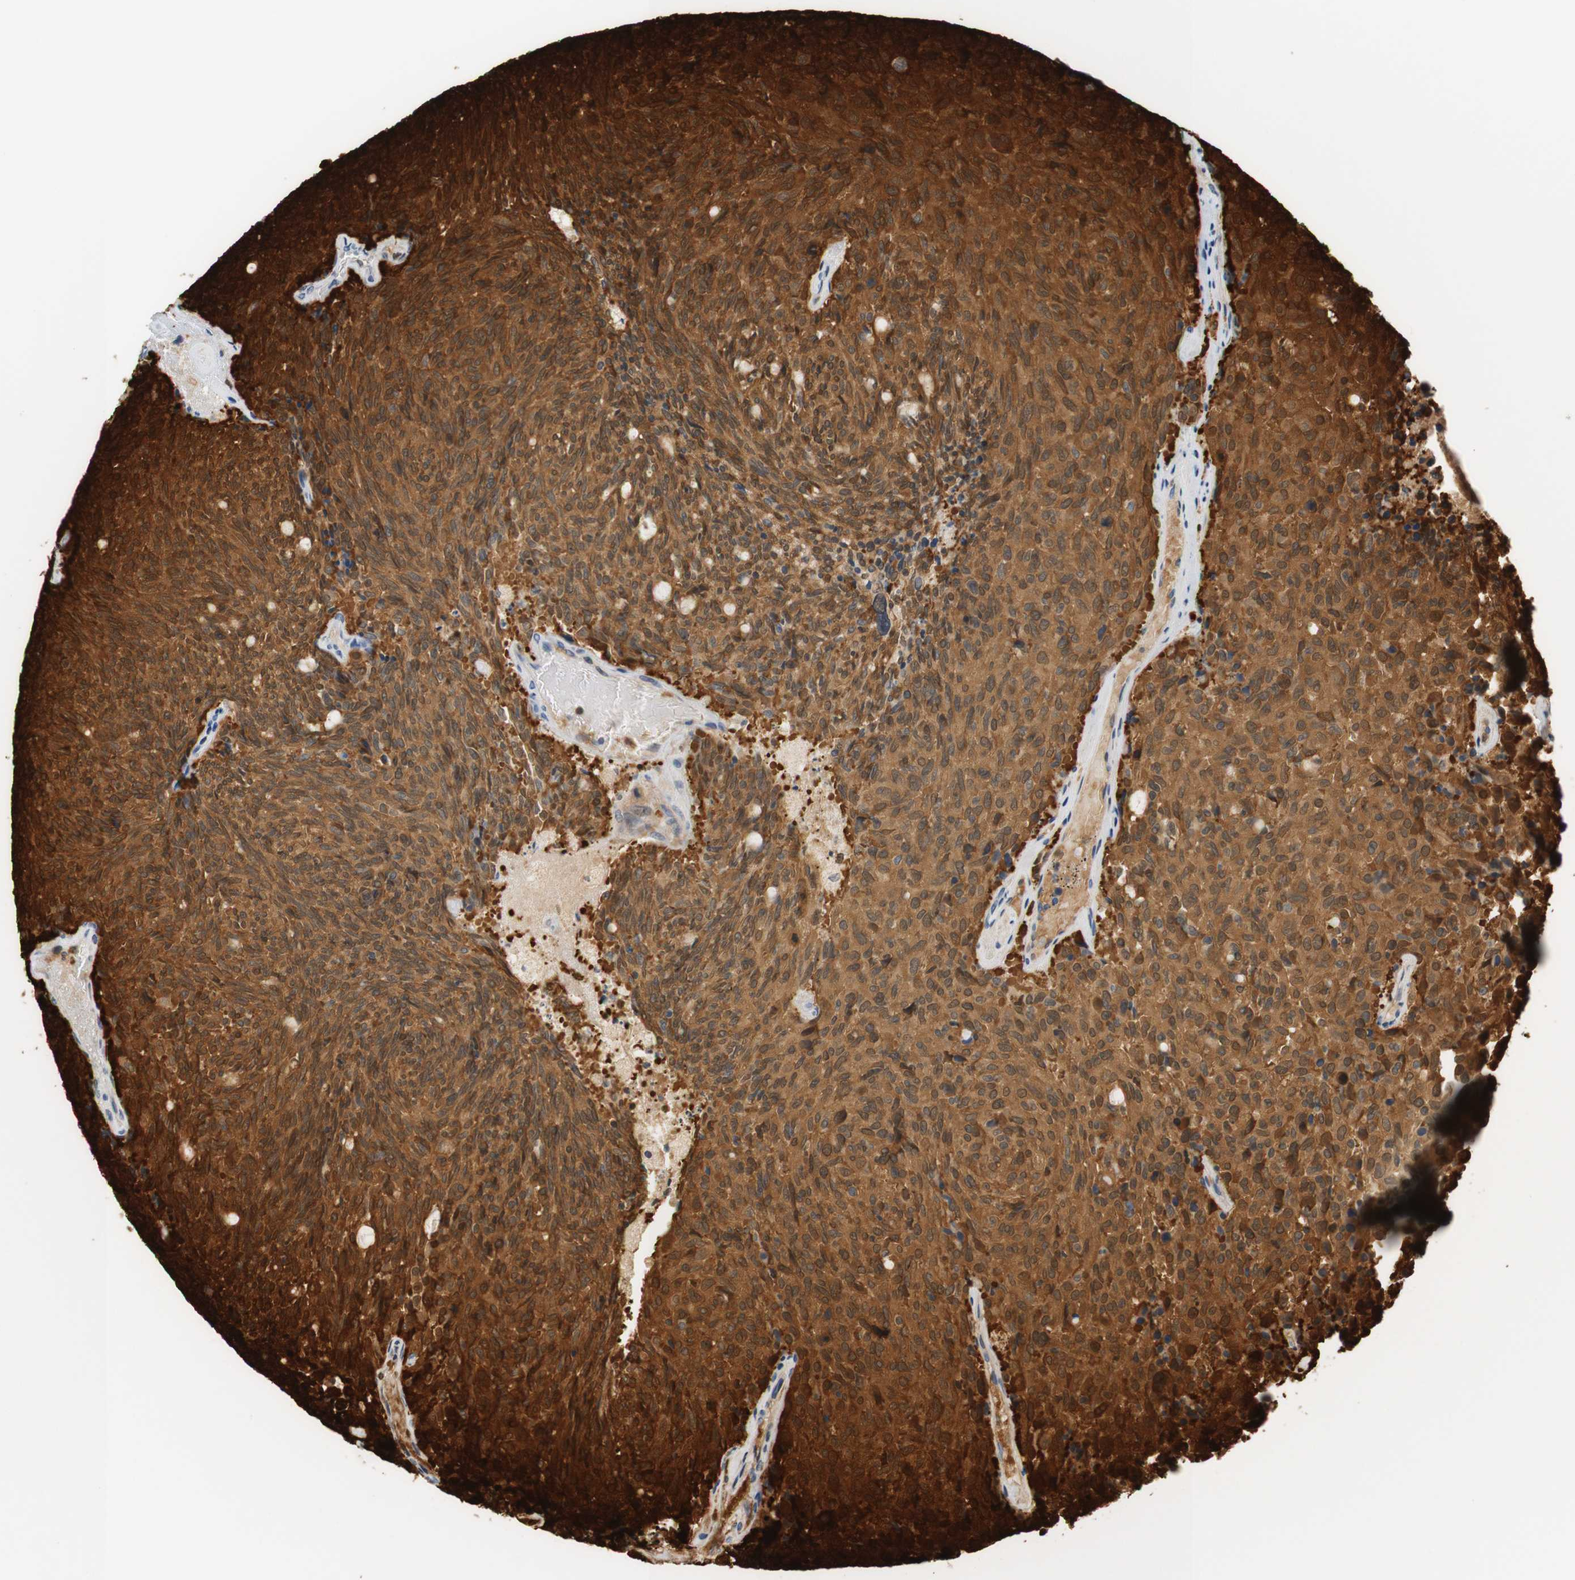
{"staining": {"intensity": "strong", "quantity": ">75%", "location": "cytoplasmic/membranous"}, "tissue": "carcinoid", "cell_type": "Tumor cells", "image_type": "cancer", "snomed": [{"axis": "morphology", "description": "Carcinoid, malignant, NOS"}, {"axis": "topography", "description": "Pancreas"}], "caption": "Human carcinoid stained for a protein (brown) displays strong cytoplasmic/membranous positive staining in about >75% of tumor cells.", "gene": "STMN1", "patient": {"sex": "female", "age": 54}}